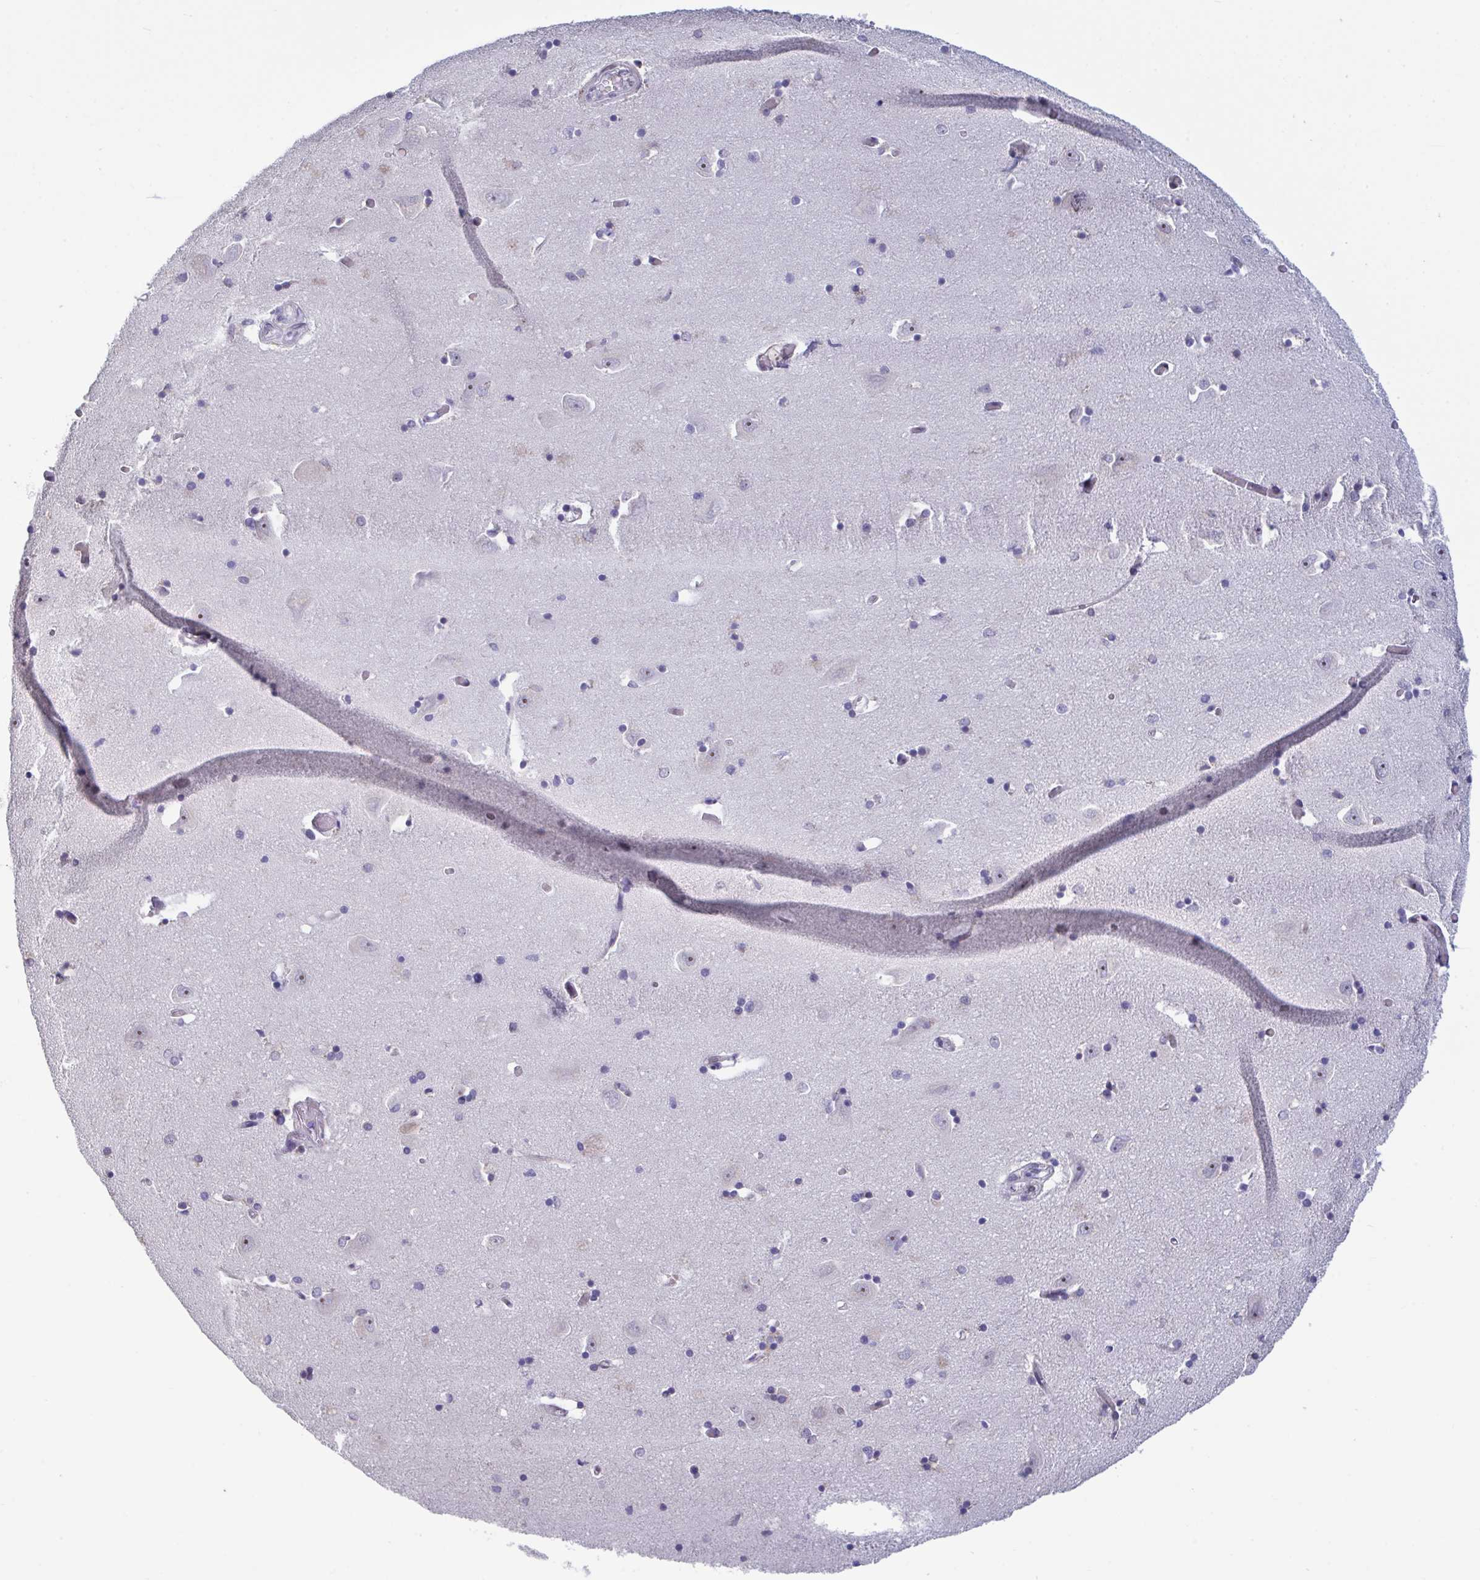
{"staining": {"intensity": "moderate", "quantity": "<25%", "location": "nuclear"}, "tissue": "caudate", "cell_type": "Glial cells", "image_type": "normal", "snomed": [{"axis": "morphology", "description": "Normal tissue, NOS"}, {"axis": "topography", "description": "Lateral ventricle wall"}, {"axis": "topography", "description": "Hippocampus"}], "caption": "This photomicrograph exhibits IHC staining of benign human caudate, with low moderate nuclear positivity in approximately <25% of glial cells.", "gene": "PELI1", "patient": {"sex": "female", "age": 63}}